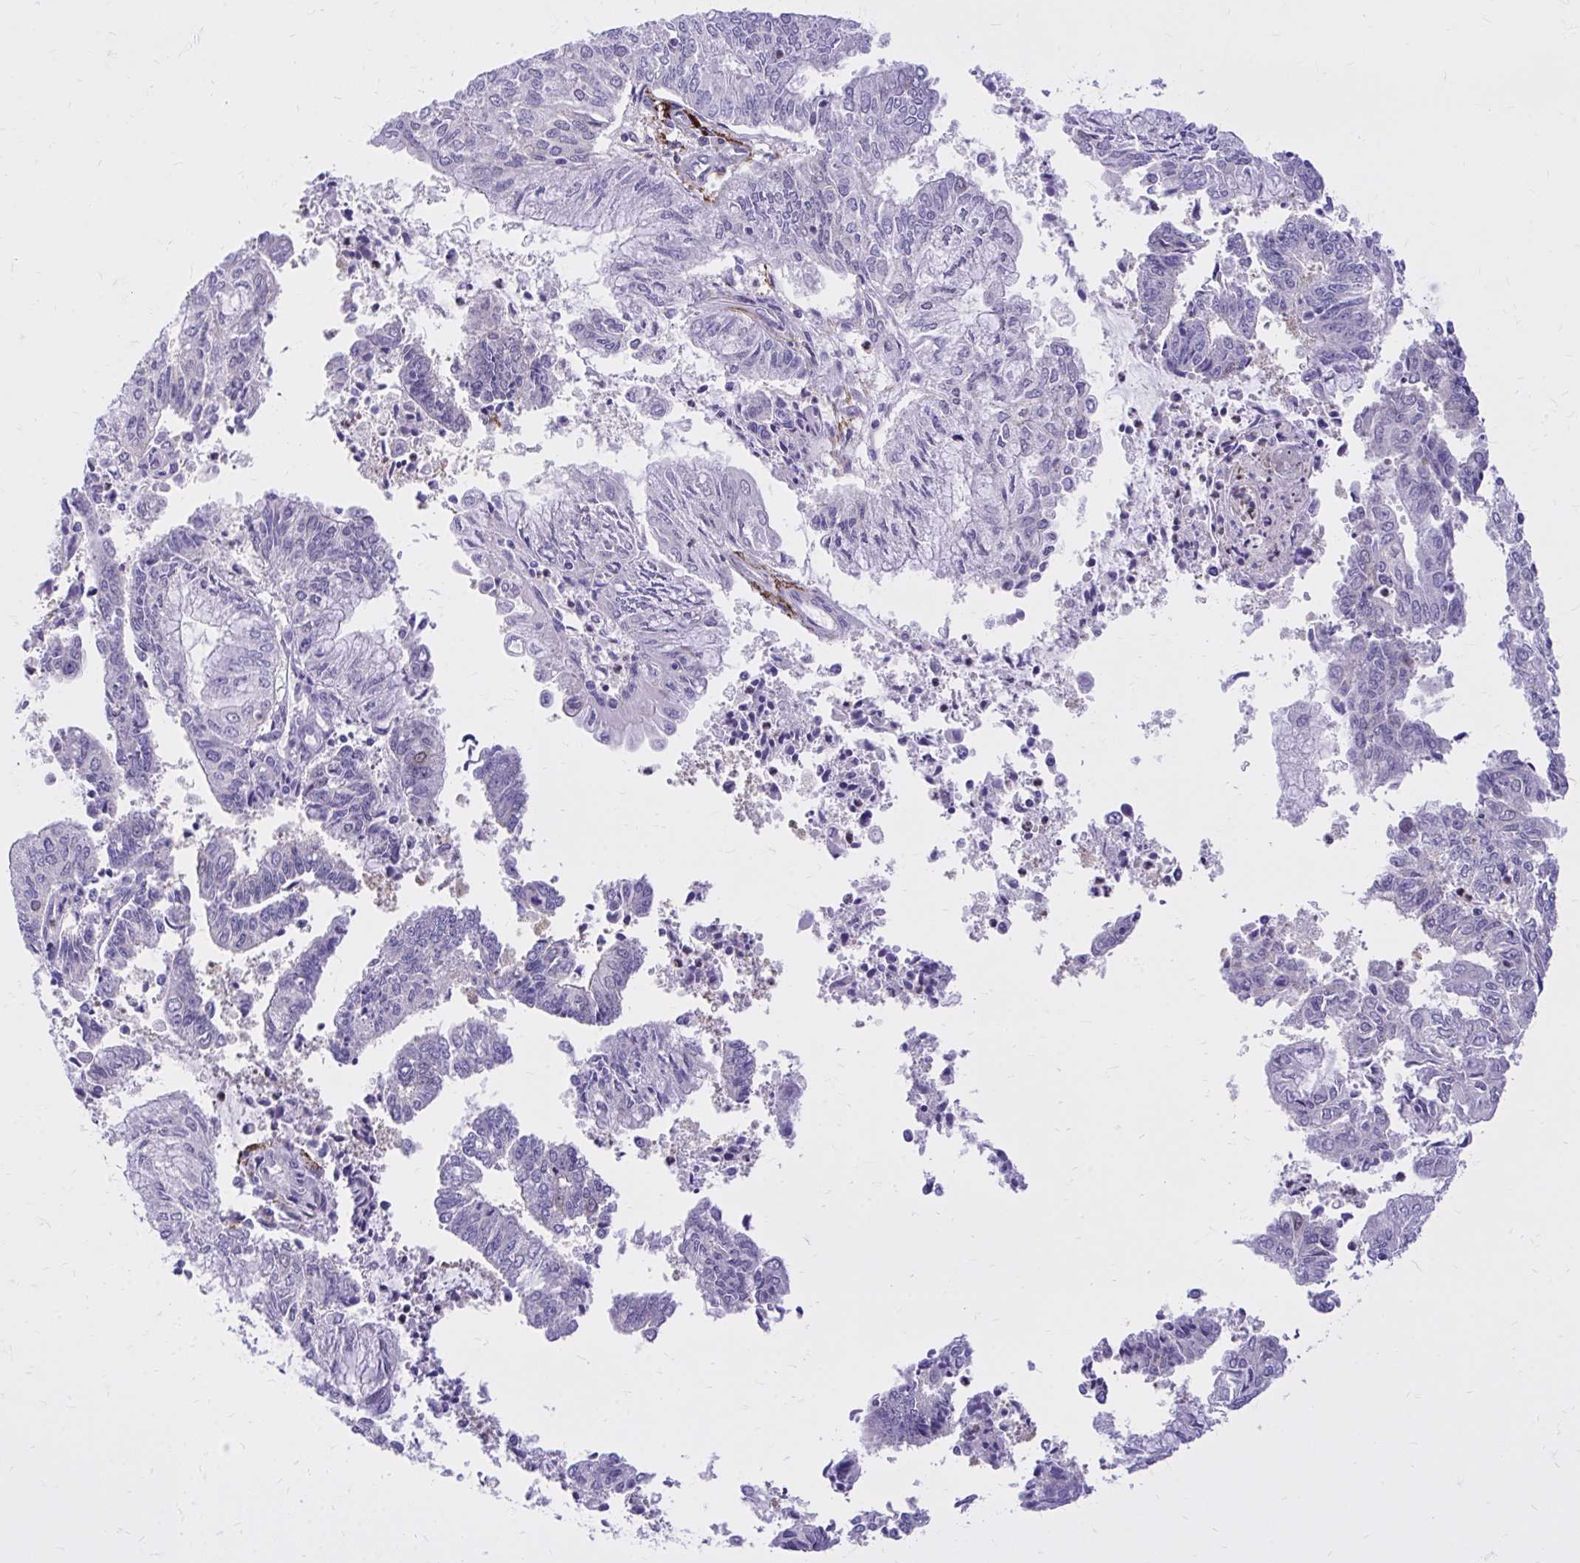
{"staining": {"intensity": "negative", "quantity": "none", "location": "none"}, "tissue": "endometrial cancer", "cell_type": "Tumor cells", "image_type": "cancer", "snomed": [{"axis": "morphology", "description": "Adenocarcinoma, NOS"}, {"axis": "topography", "description": "Endometrium"}], "caption": "Tumor cells are negative for protein expression in human endometrial cancer (adenocarcinoma).", "gene": "ADAMTSL1", "patient": {"sex": "female", "age": 61}}